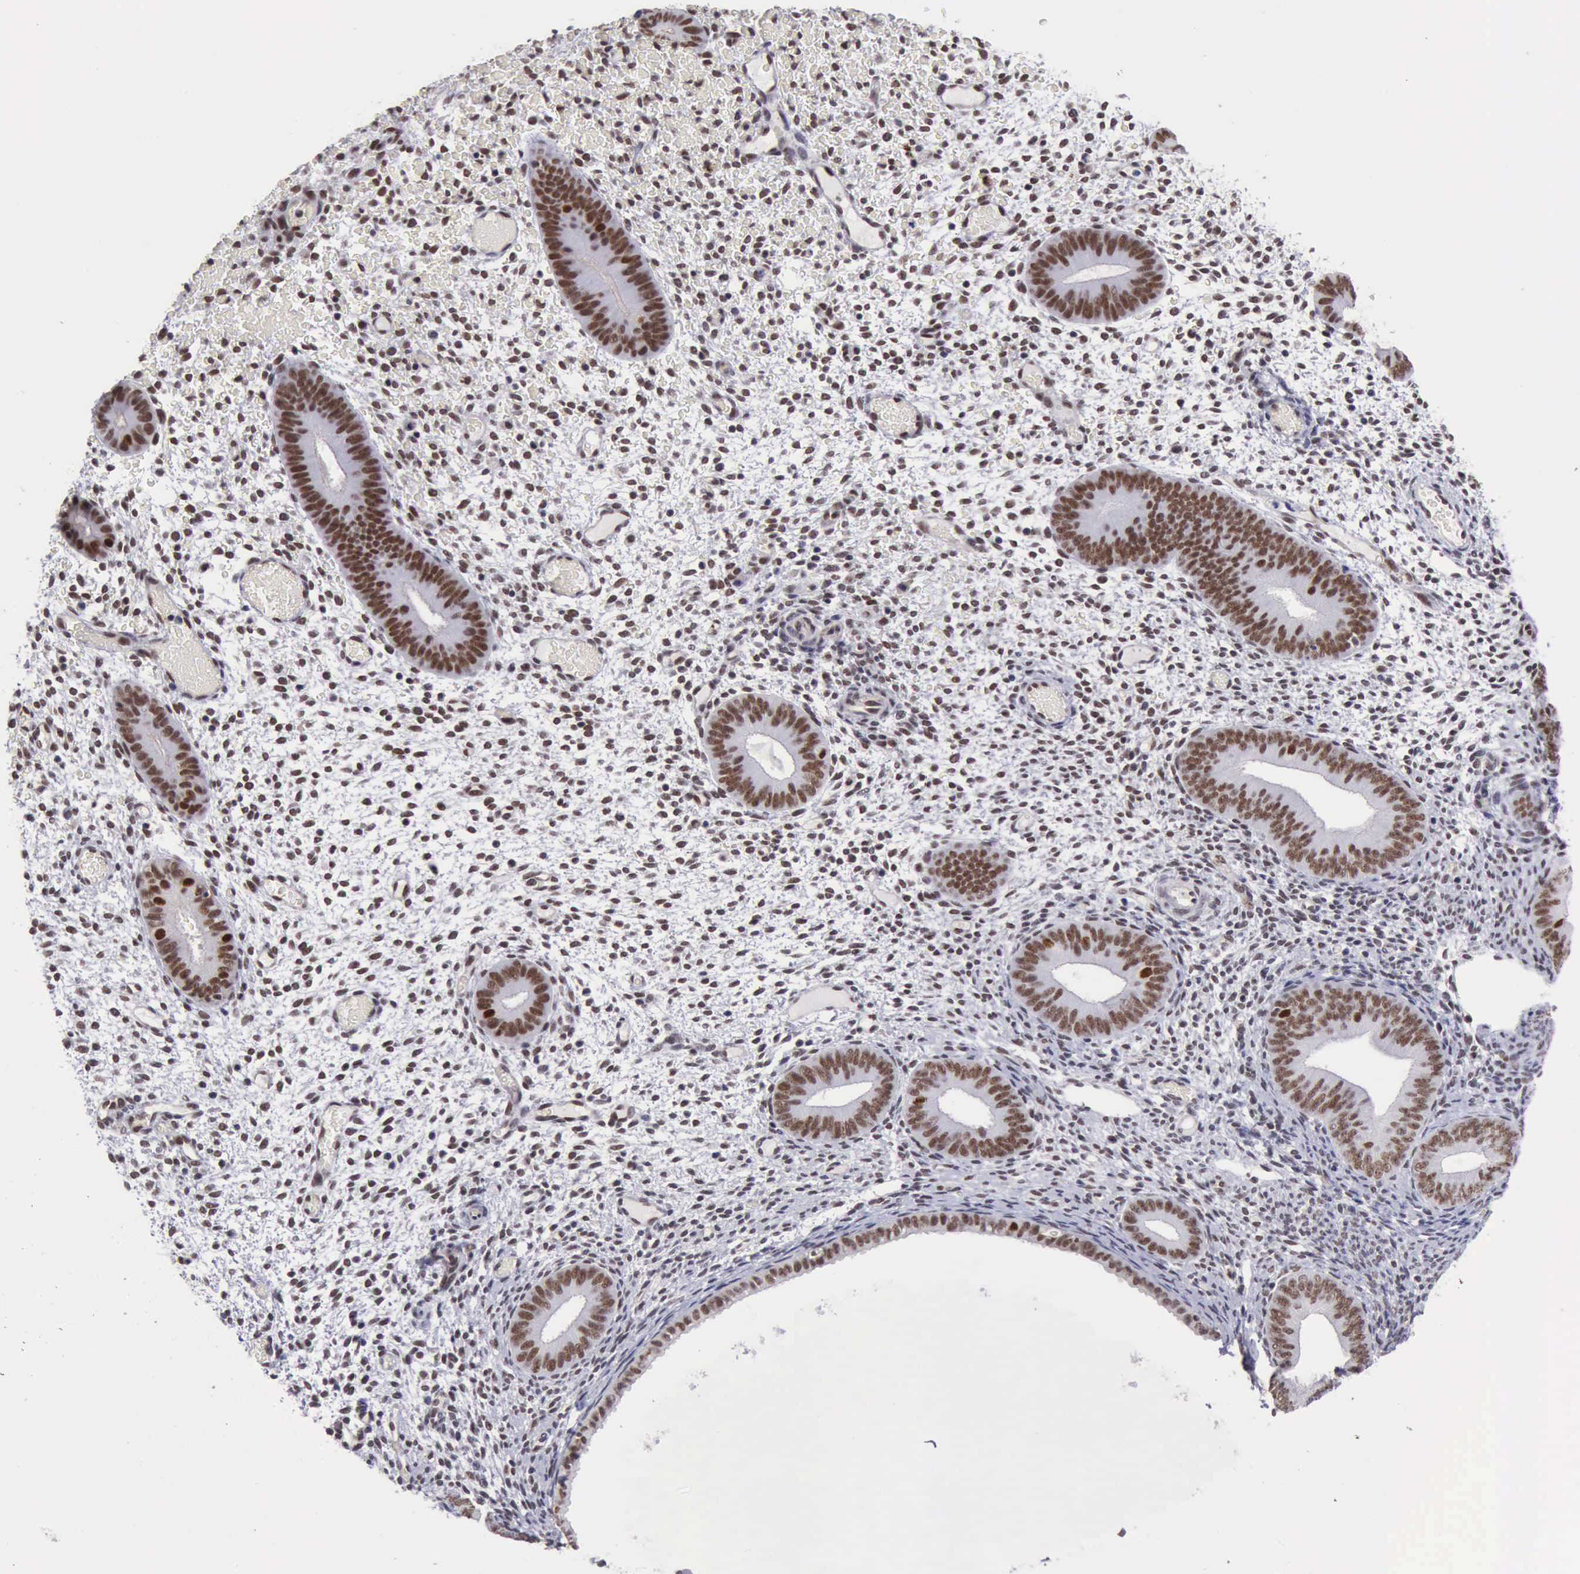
{"staining": {"intensity": "negative", "quantity": "none", "location": "none"}, "tissue": "endometrium", "cell_type": "Cells in endometrial stroma", "image_type": "normal", "snomed": [{"axis": "morphology", "description": "Normal tissue, NOS"}, {"axis": "topography", "description": "Endometrium"}], "caption": "A photomicrograph of human endometrium is negative for staining in cells in endometrial stroma. (DAB IHC with hematoxylin counter stain).", "gene": "ERCC4", "patient": {"sex": "female", "age": 42}}